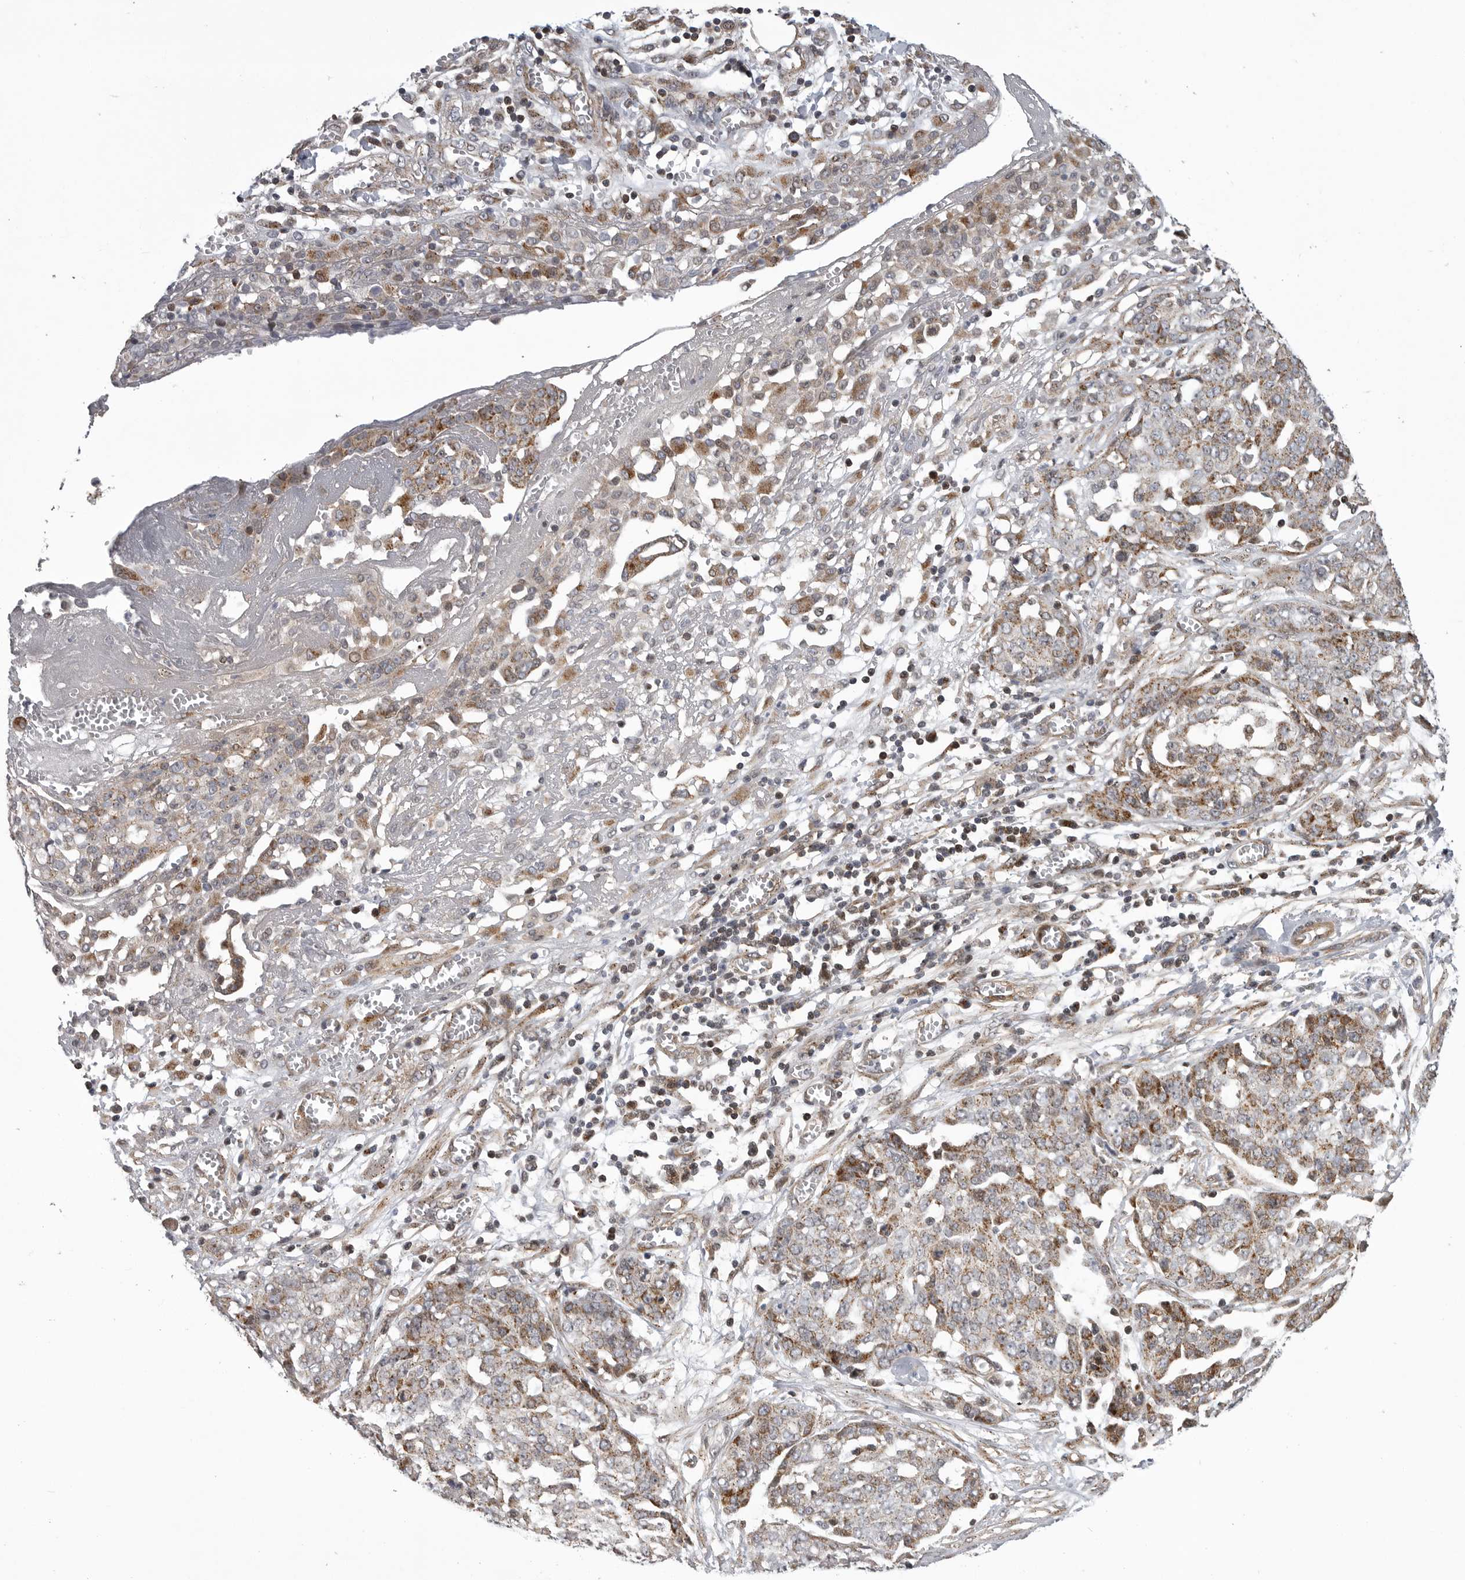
{"staining": {"intensity": "moderate", "quantity": "25%-75%", "location": "cytoplasmic/membranous"}, "tissue": "ovarian cancer", "cell_type": "Tumor cells", "image_type": "cancer", "snomed": [{"axis": "morphology", "description": "Cystadenocarcinoma, serous, NOS"}, {"axis": "topography", "description": "Soft tissue"}, {"axis": "topography", "description": "Ovary"}], "caption": "Immunohistochemical staining of human ovarian cancer (serous cystadenocarcinoma) shows moderate cytoplasmic/membranous protein positivity in approximately 25%-75% of tumor cells.", "gene": "TMPRSS11F", "patient": {"sex": "female", "age": 57}}